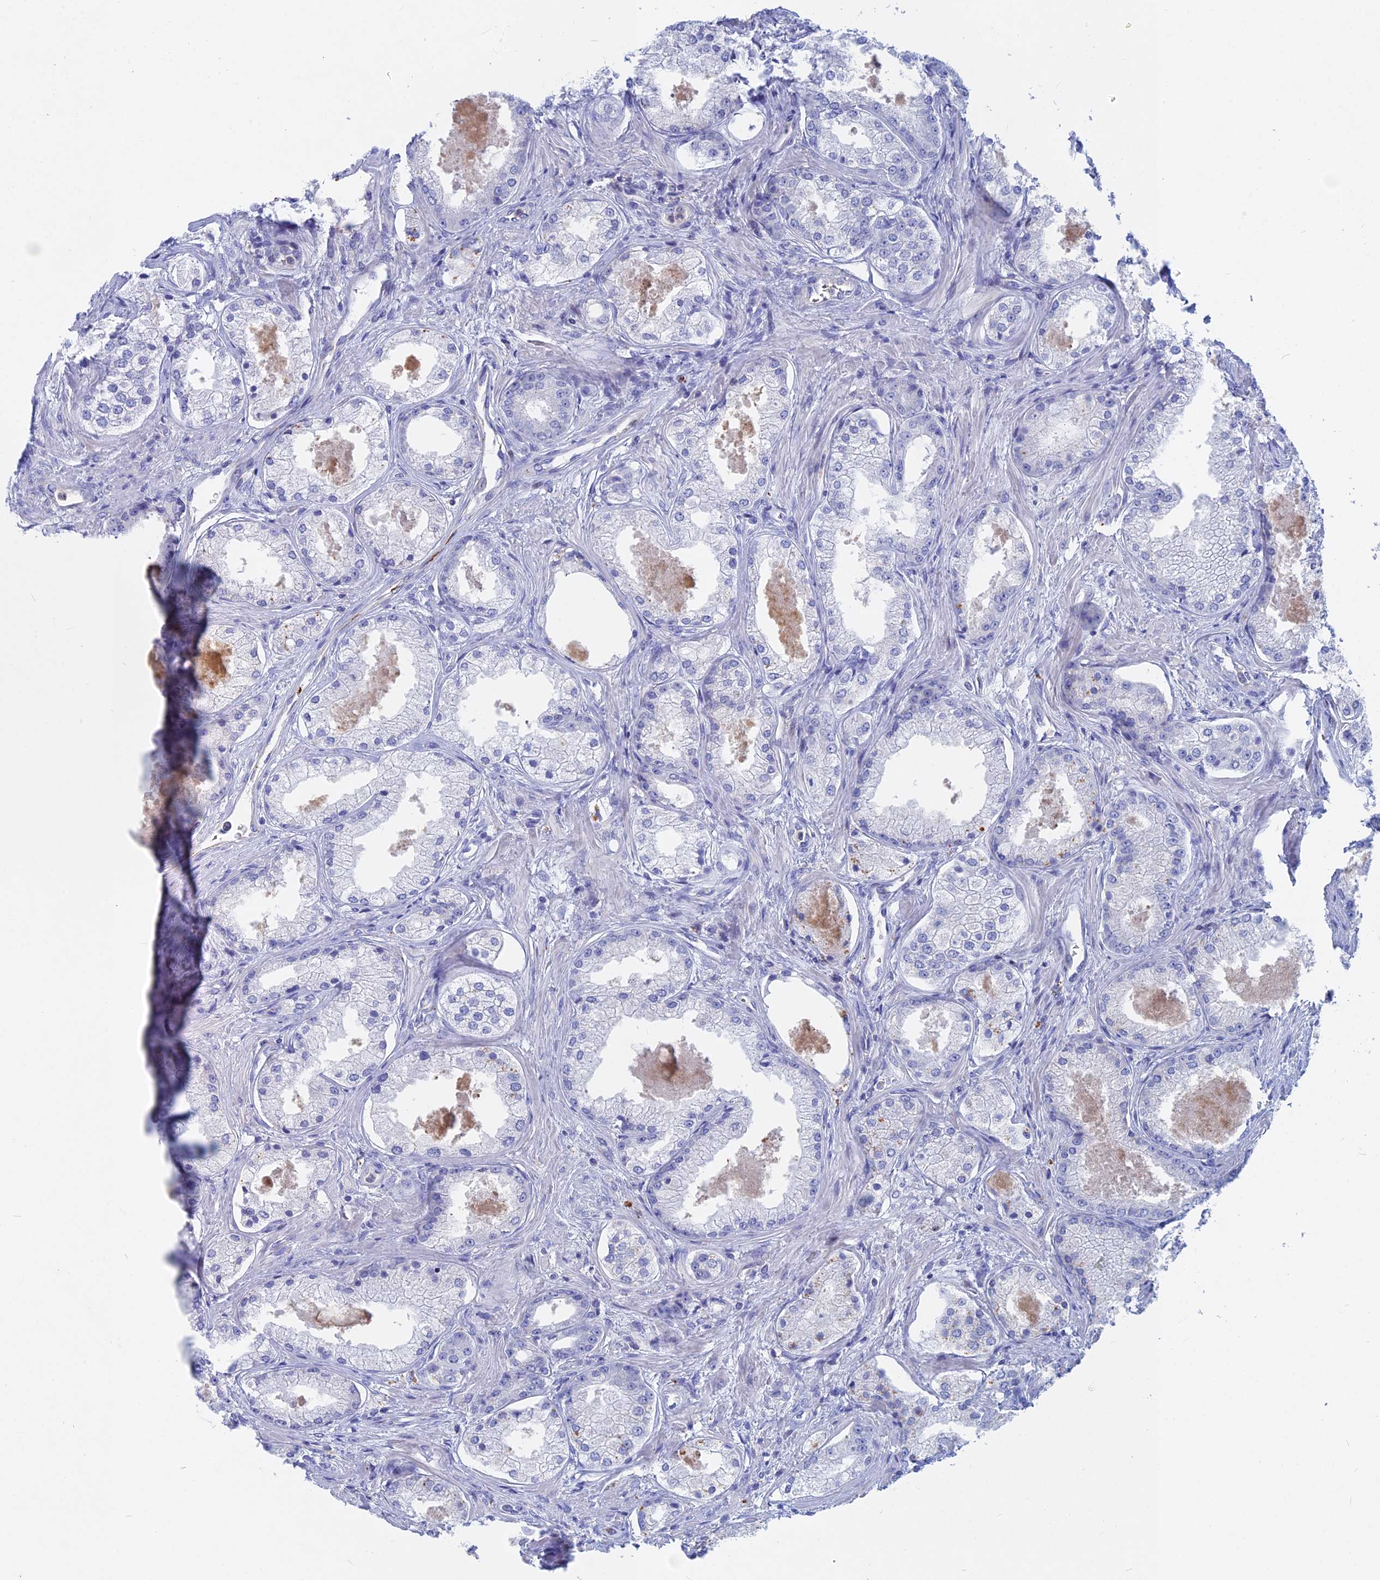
{"staining": {"intensity": "negative", "quantity": "none", "location": "none"}, "tissue": "prostate cancer", "cell_type": "Tumor cells", "image_type": "cancer", "snomed": [{"axis": "morphology", "description": "Adenocarcinoma, Low grade"}, {"axis": "topography", "description": "Prostate"}], "caption": "Immunohistochemistry image of prostate cancer (low-grade adenocarcinoma) stained for a protein (brown), which reveals no expression in tumor cells. (Immunohistochemistry (ihc), brightfield microscopy, high magnification).", "gene": "ACP7", "patient": {"sex": "male", "age": 68}}